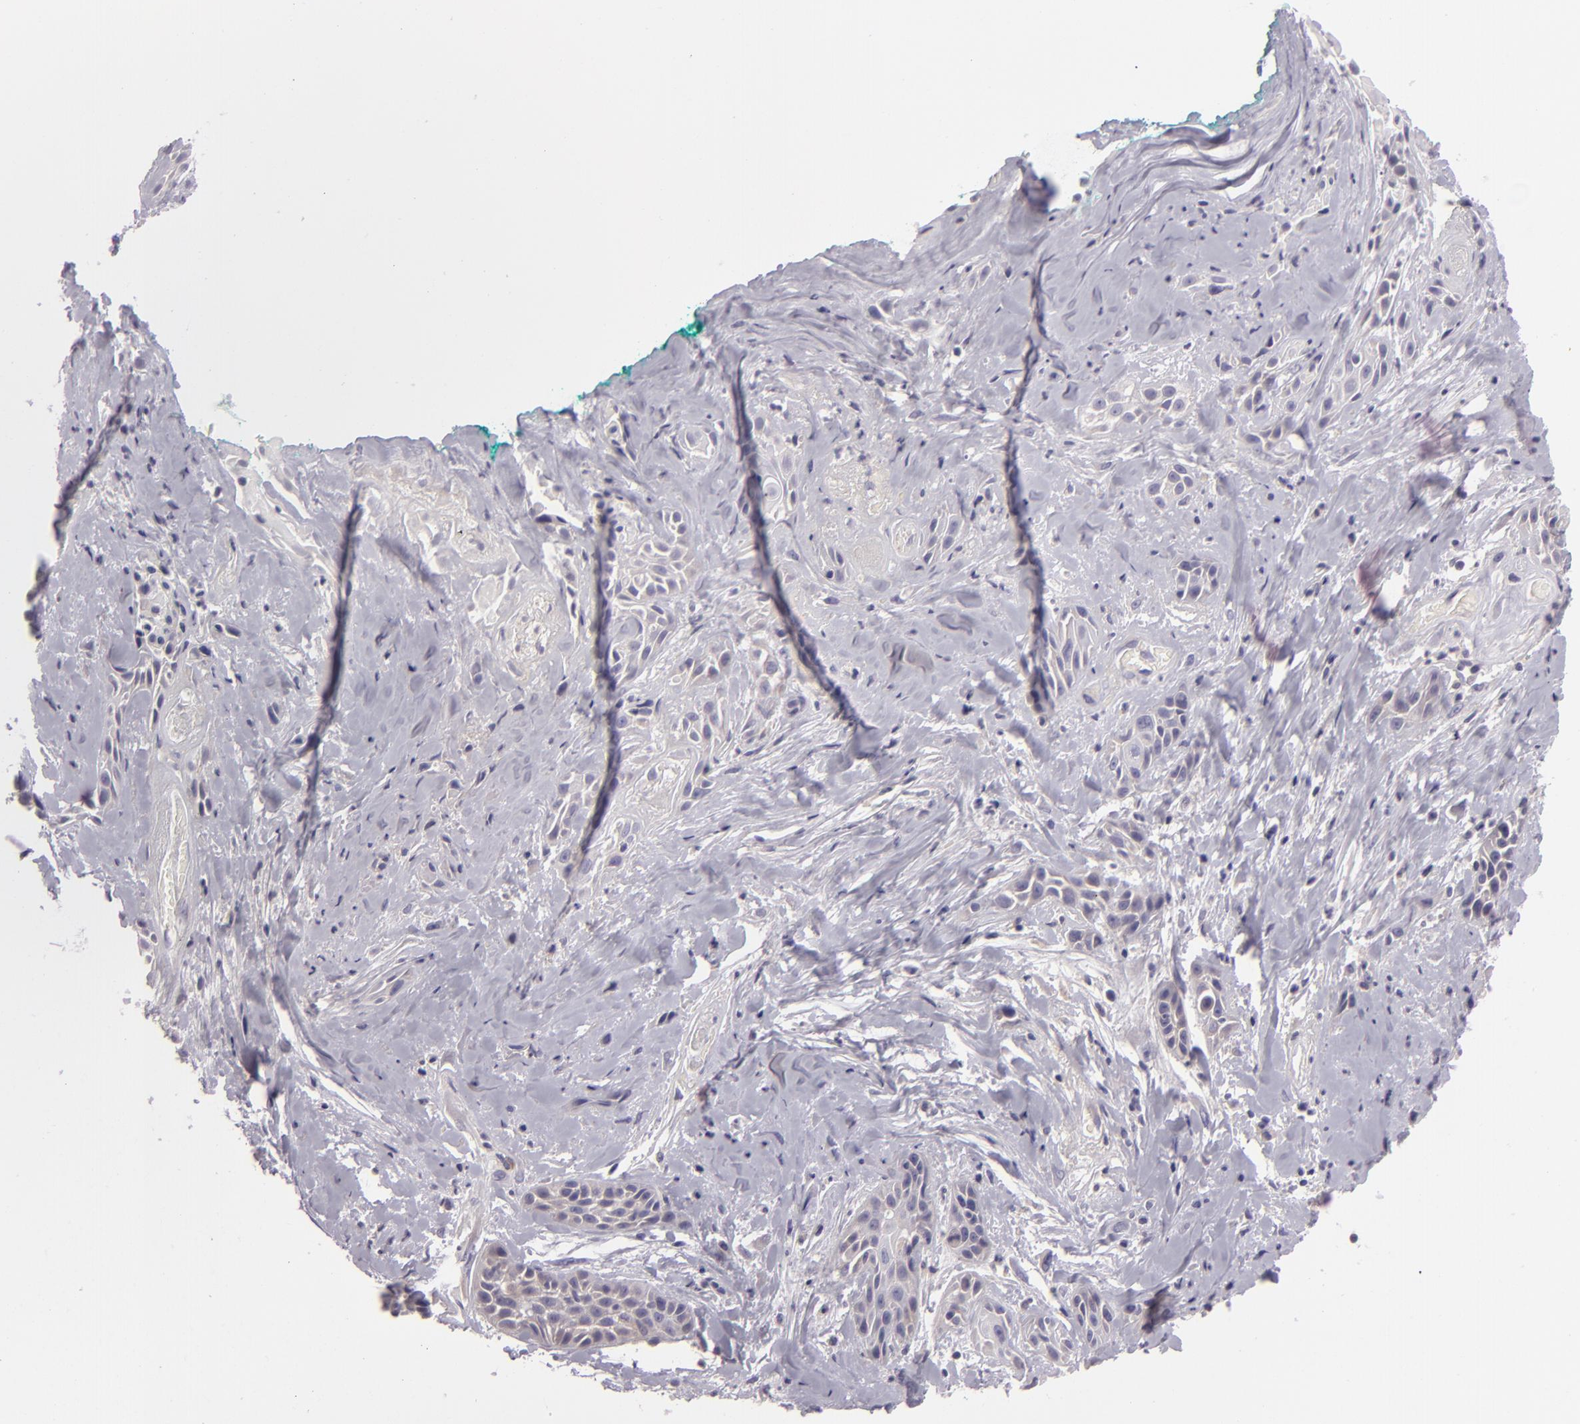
{"staining": {"intensity": "negative", "quantity": "none", "location": "none"}, "tissue": "skin cancer", "cell_type": "Tumor cells", "image_type": "cancer", "snomed": [{"axis": "morphology", "description": "Squamous cell carcinoma, NOS"}, {"axis": "topography", "description": "Skin"}, {"axis": "topography", "description": "Anal"}], "caption": "Immunohistochemistry micrograph of human squamous cell carcinoma (skin) stained for a protein (brown), which exhibits no positivity in tumor cells.", "gene": "EGFL6", "patient": {"sex": "male", "age": 64}}